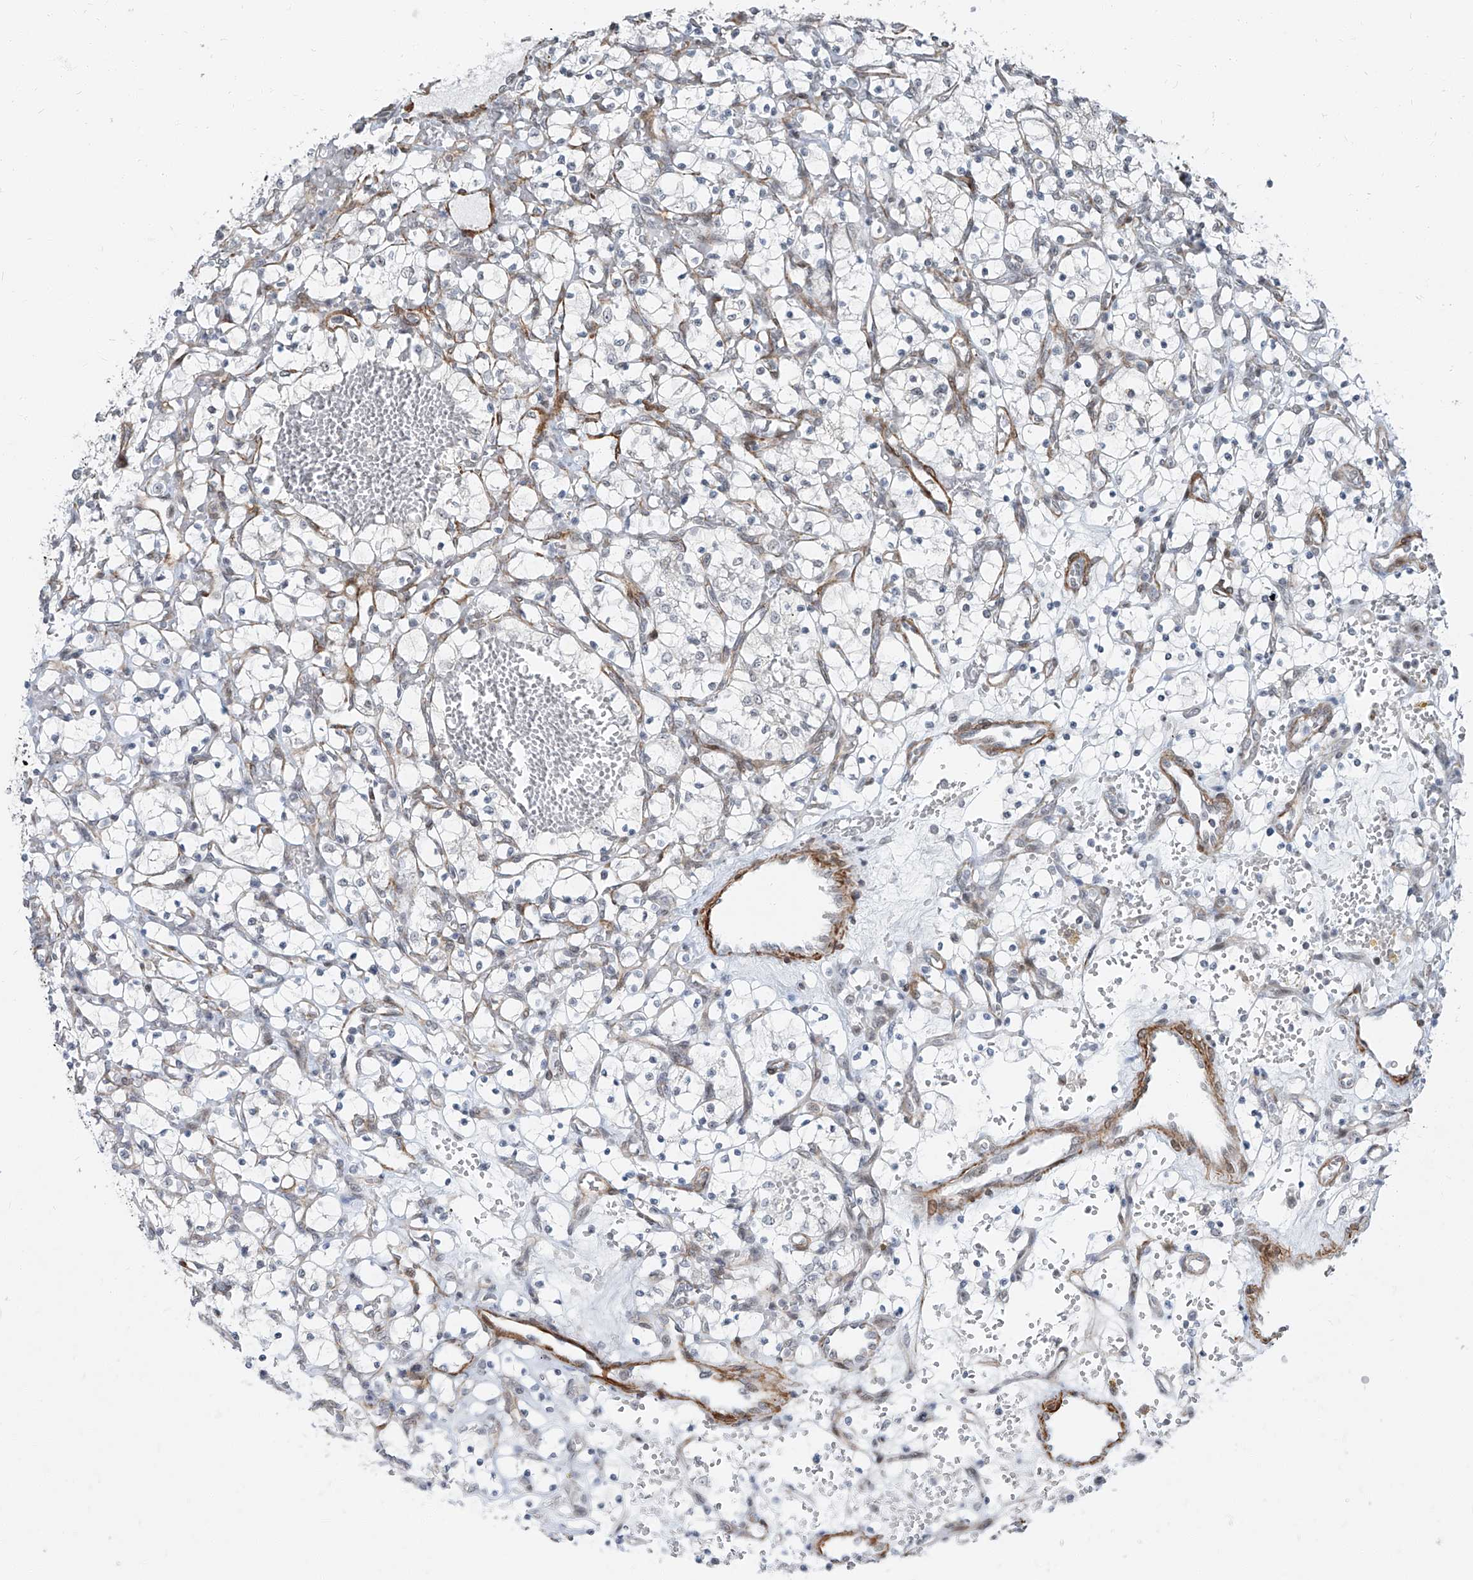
{"staining": {"intensity": "negative", "quantity": "none", "location": "none"}, "tissue": "renal cancer", "cell_type": "Tumor cells", "image_type": "cancer", "snomed": [{"axis": "morphology", "description": "Adenocarcinoma, NOS"}, {"axis": "topography", "description": "Kidney"}], "caption": "IHC image of neoplastic tissue: renal cancer (adenocarcinoma) stained with DAB (3,3'-diaminobenzidine) reveals no significant protein positivity in tumor cells.", "gene": "TXLNB", "patient": {"sex": "female", "age": 69}}